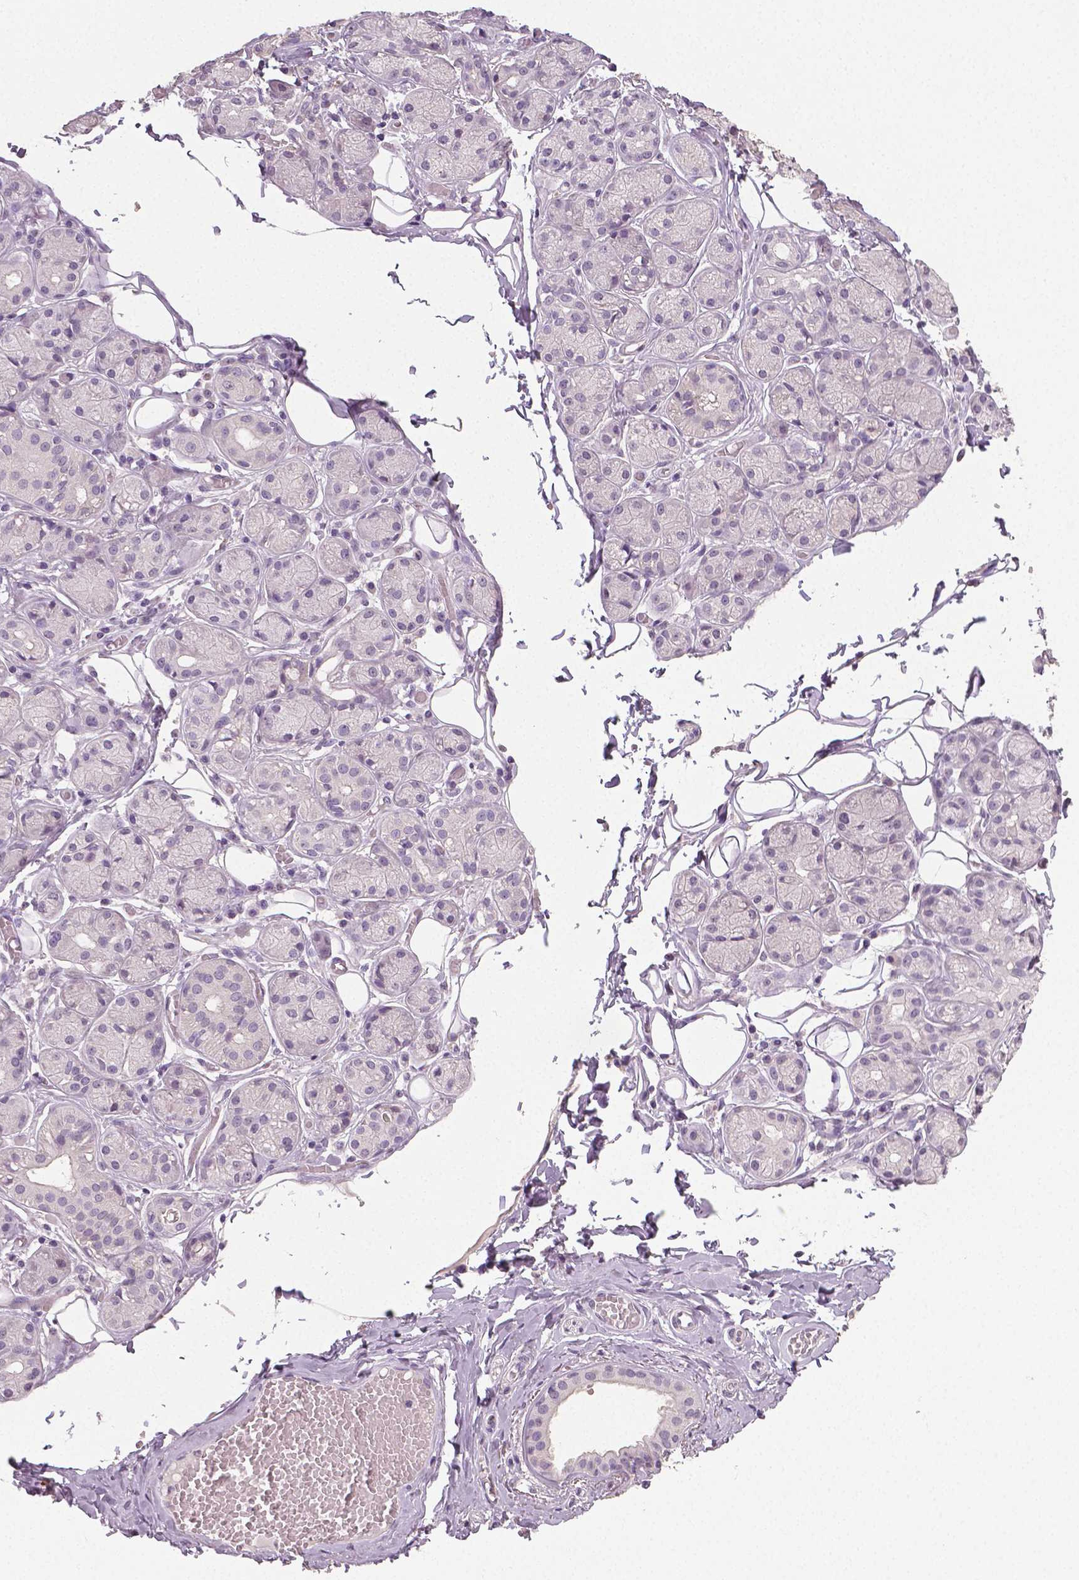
{"staining": {"intensity": "negative", "quantity": "none", "location": "none"}, "tissue": "salivary gland", "cell_type": "Glandular cells", "image_type": "normal", "snomed": [{"axis": "morphology", "description": "Normal tissue, NOS"}, {"axis": "topography", "description": "Salivary gland"}, {"axis": "topography", "description": "Peripheral nerve tissue"}], "caption": "DAB (3,3'-diaminobenzidine) immunohistochemical staining of normal salivary gland reveals no significant staining in glandular cells.", "gene": "NECAB1", "patient": {"sex": "male", "age": 71}}